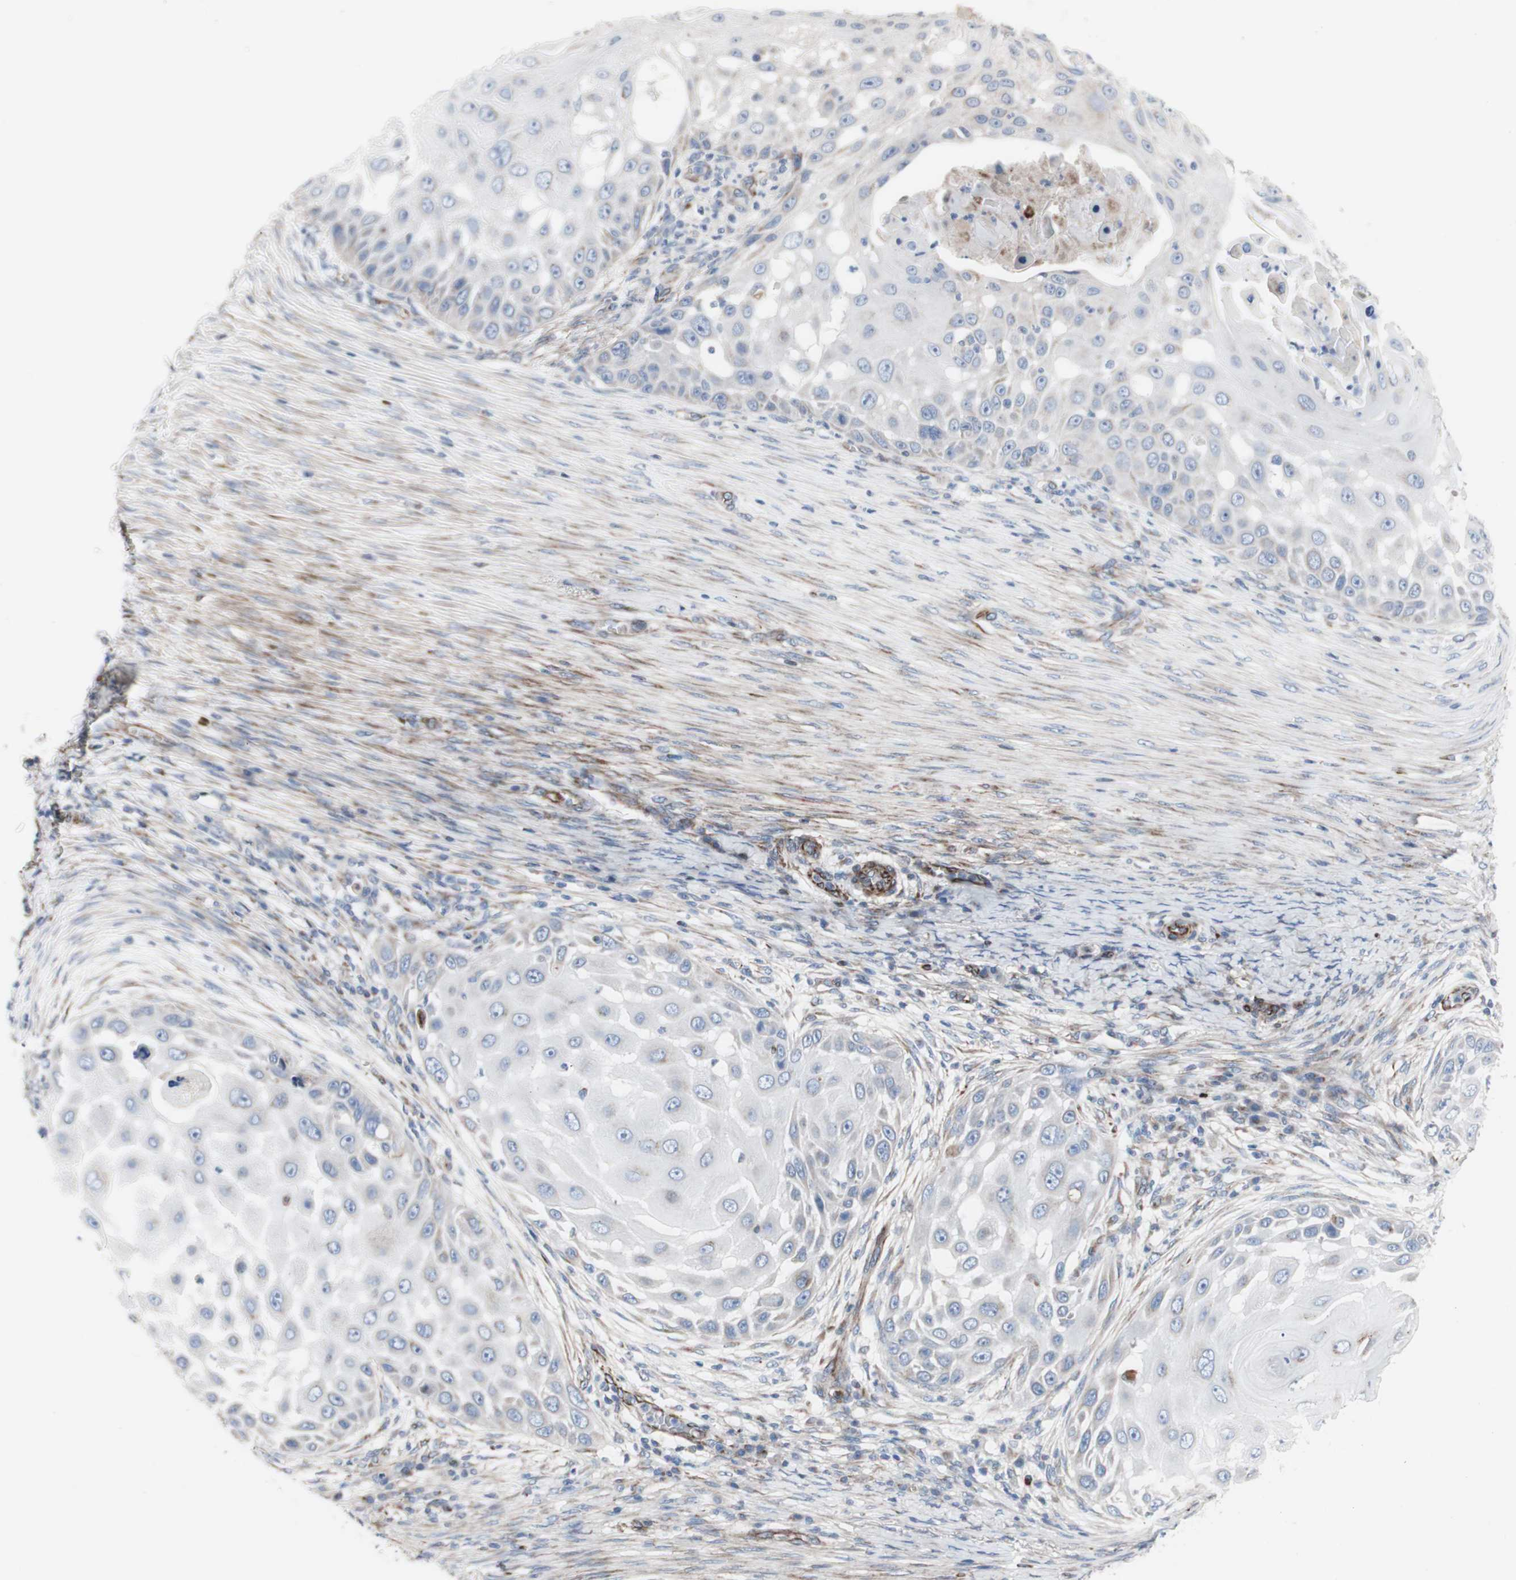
{"staining": {"intensity": "negative", "quantity": "none", "location": "none"}, "tissue": "skin cancer", "cell_type": "Tumor cells", "image_type": "cancer", "snomed": [{"axis": "morphology", "description": "Squamous cell carcinoma, NOS"}, {"axis": "topography", "description": "Skin"}], "caption": "IHC photomicrograph of neoplastic tissue: squamous cell carcinoma (skin) stained with DAB exhibits no significant protein positivity in tumor cells. (IHC, brightfield microscopy, high magnification).", "gene": "AGPAT5", "patient": {"sex": "female", "age": 44}}